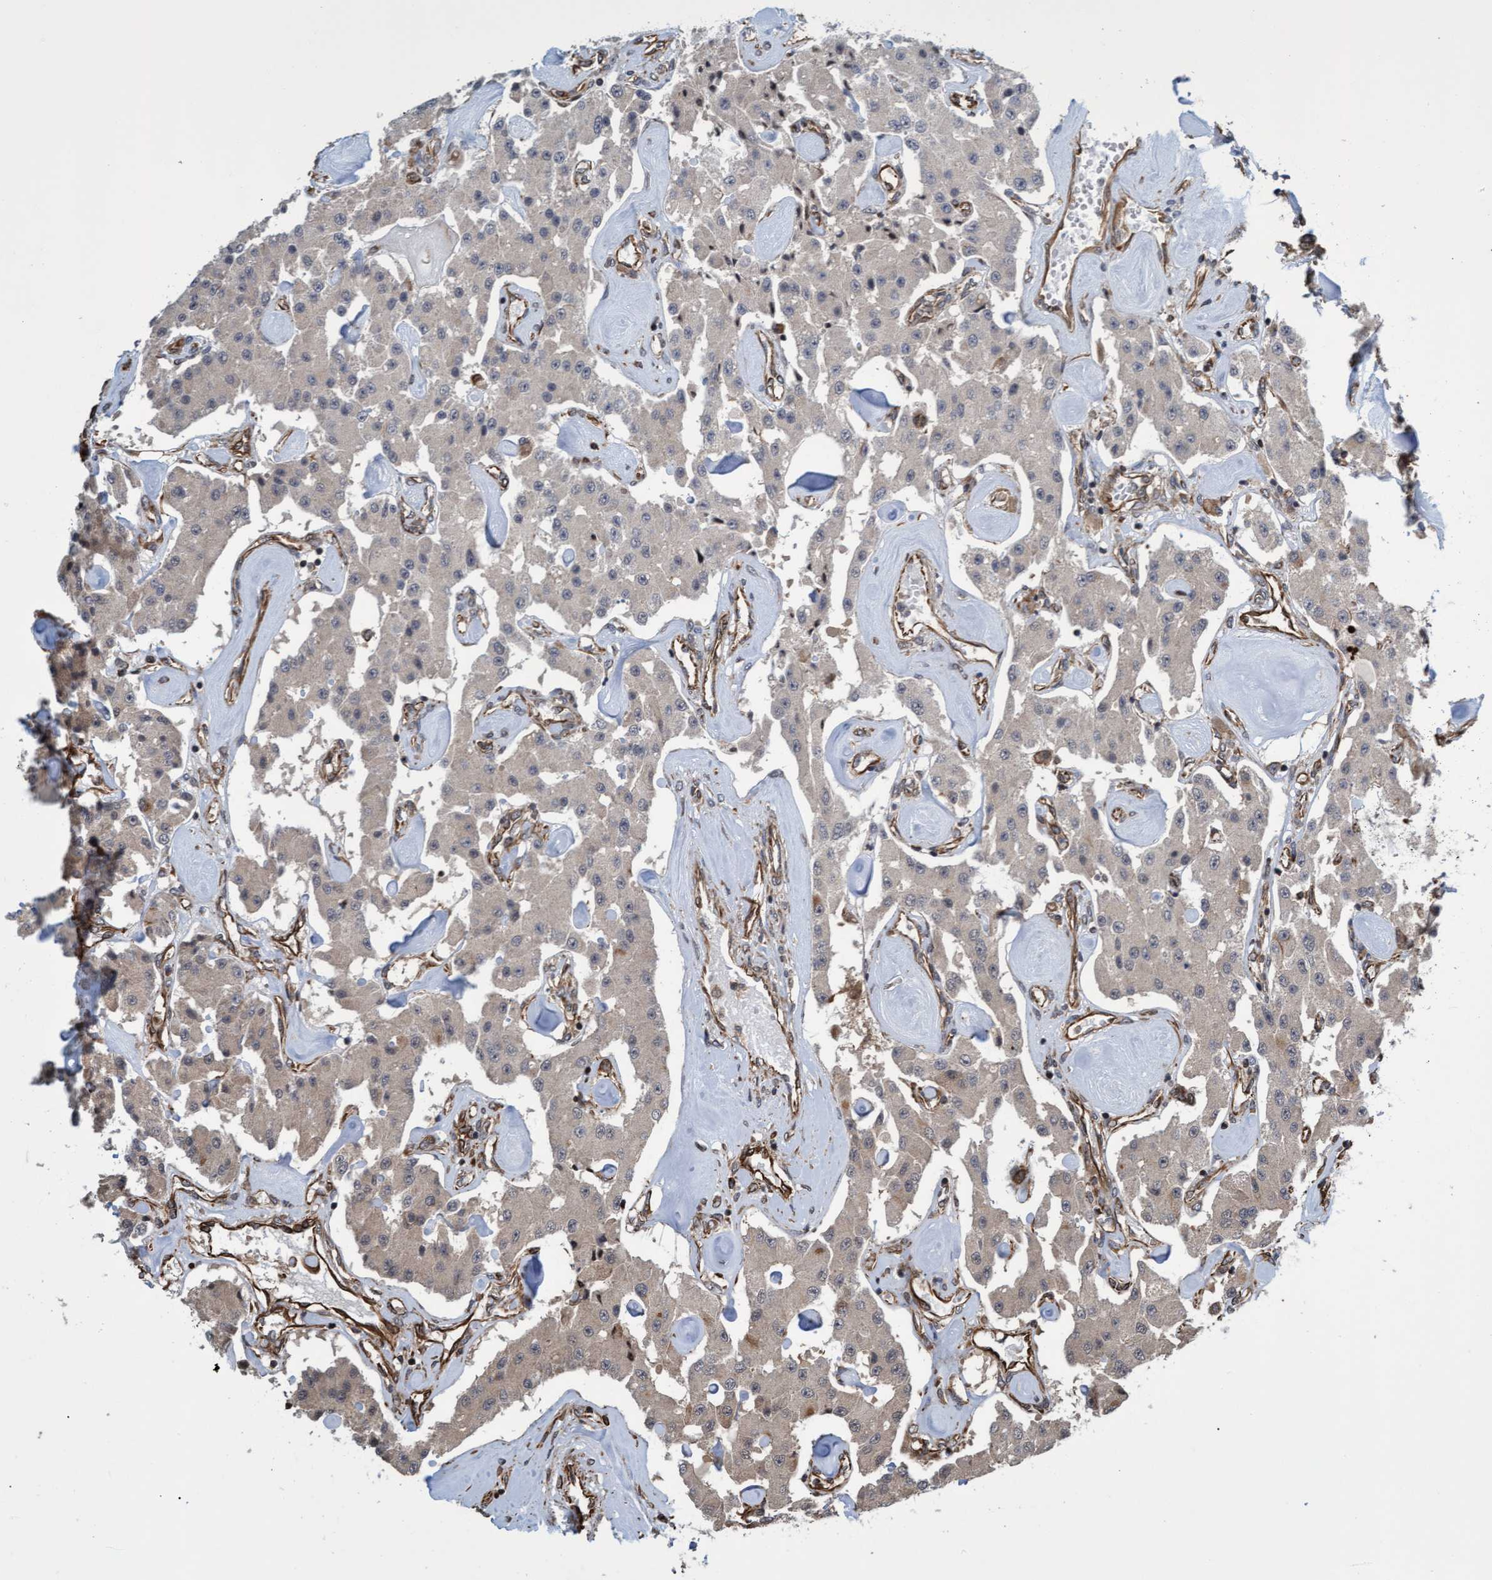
{"staining": {"intensity": "weak", "quantity": "<25%", "location": "cytoplasmic/membranous"}, "tissue": "carcinoid", "cell_type": "Tumor cells", "image_type": "cancer", "snomed": [{"axis": "morphology", "description": "Carcinoid, malignant, NOS"}, {"axis": "topography", "description": "Pancreas"}], "caption": "A high-resolution histopathology image shows immunohistochemistry staining of malignant carcinoid, which displays no significant staining in tumor cells. Nuclei are stained in blue.", "gene": "TNFRSF10B", "patient": {"sex": "male", "age": 41}}